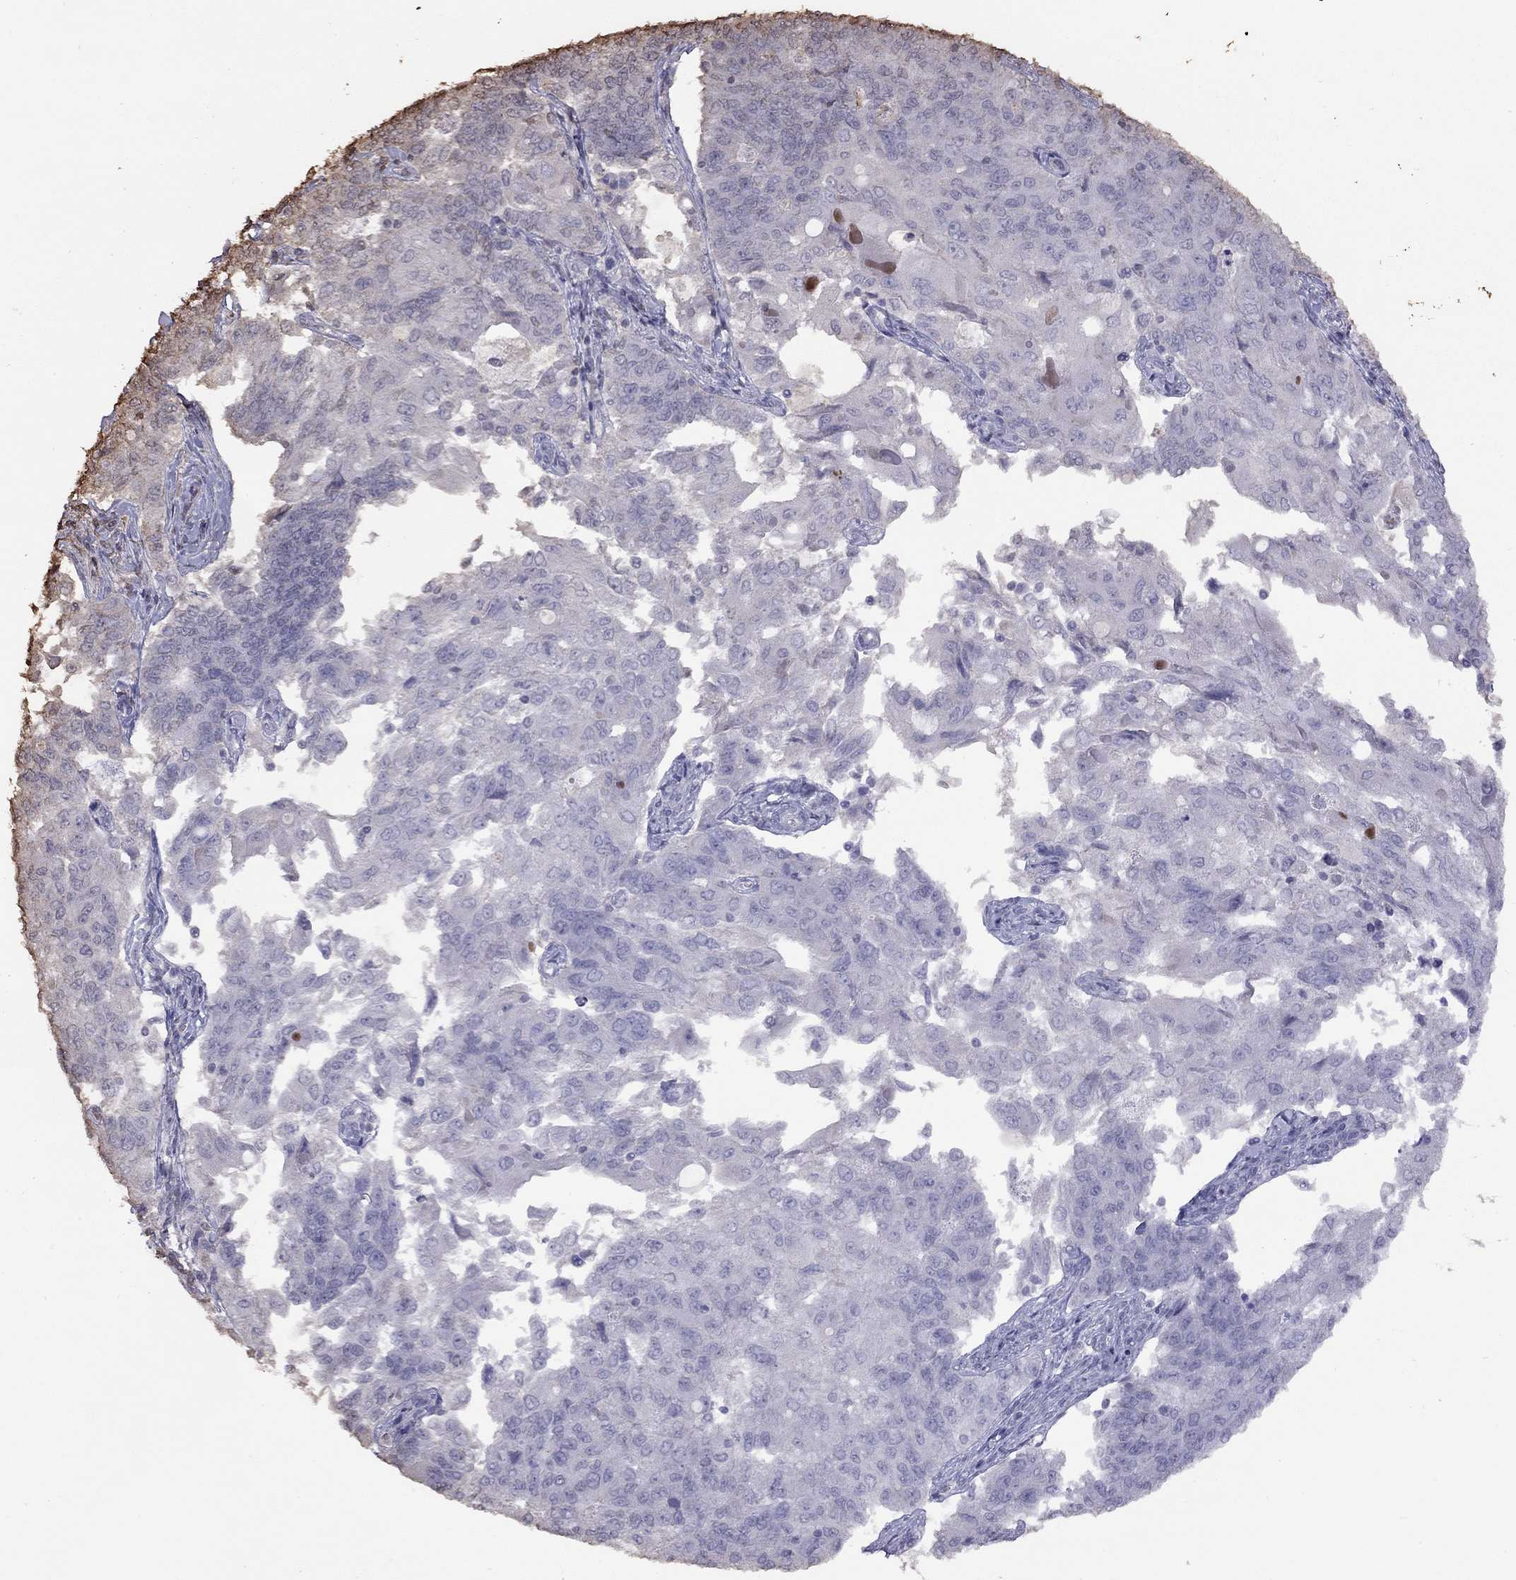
{"staining": {"intensity": "negative", "quantity": "none", "location": "none"}, "tissue": "endometrial cancer", "cell_type": "Tumor cells", "image_type": "cancer", "snomed": [{"axis": "morphology", "description": "Adenocarcinoma, NOS"}, {"axis": "topography", "description": "Endometrium"}], "caption": "Tumor cells are negative for protein expression in human endometrial adenocarcinoma. Nuclei are stained in blue.", "gene": "SUN3", "patient": {"sex": "female", "age": 43}}